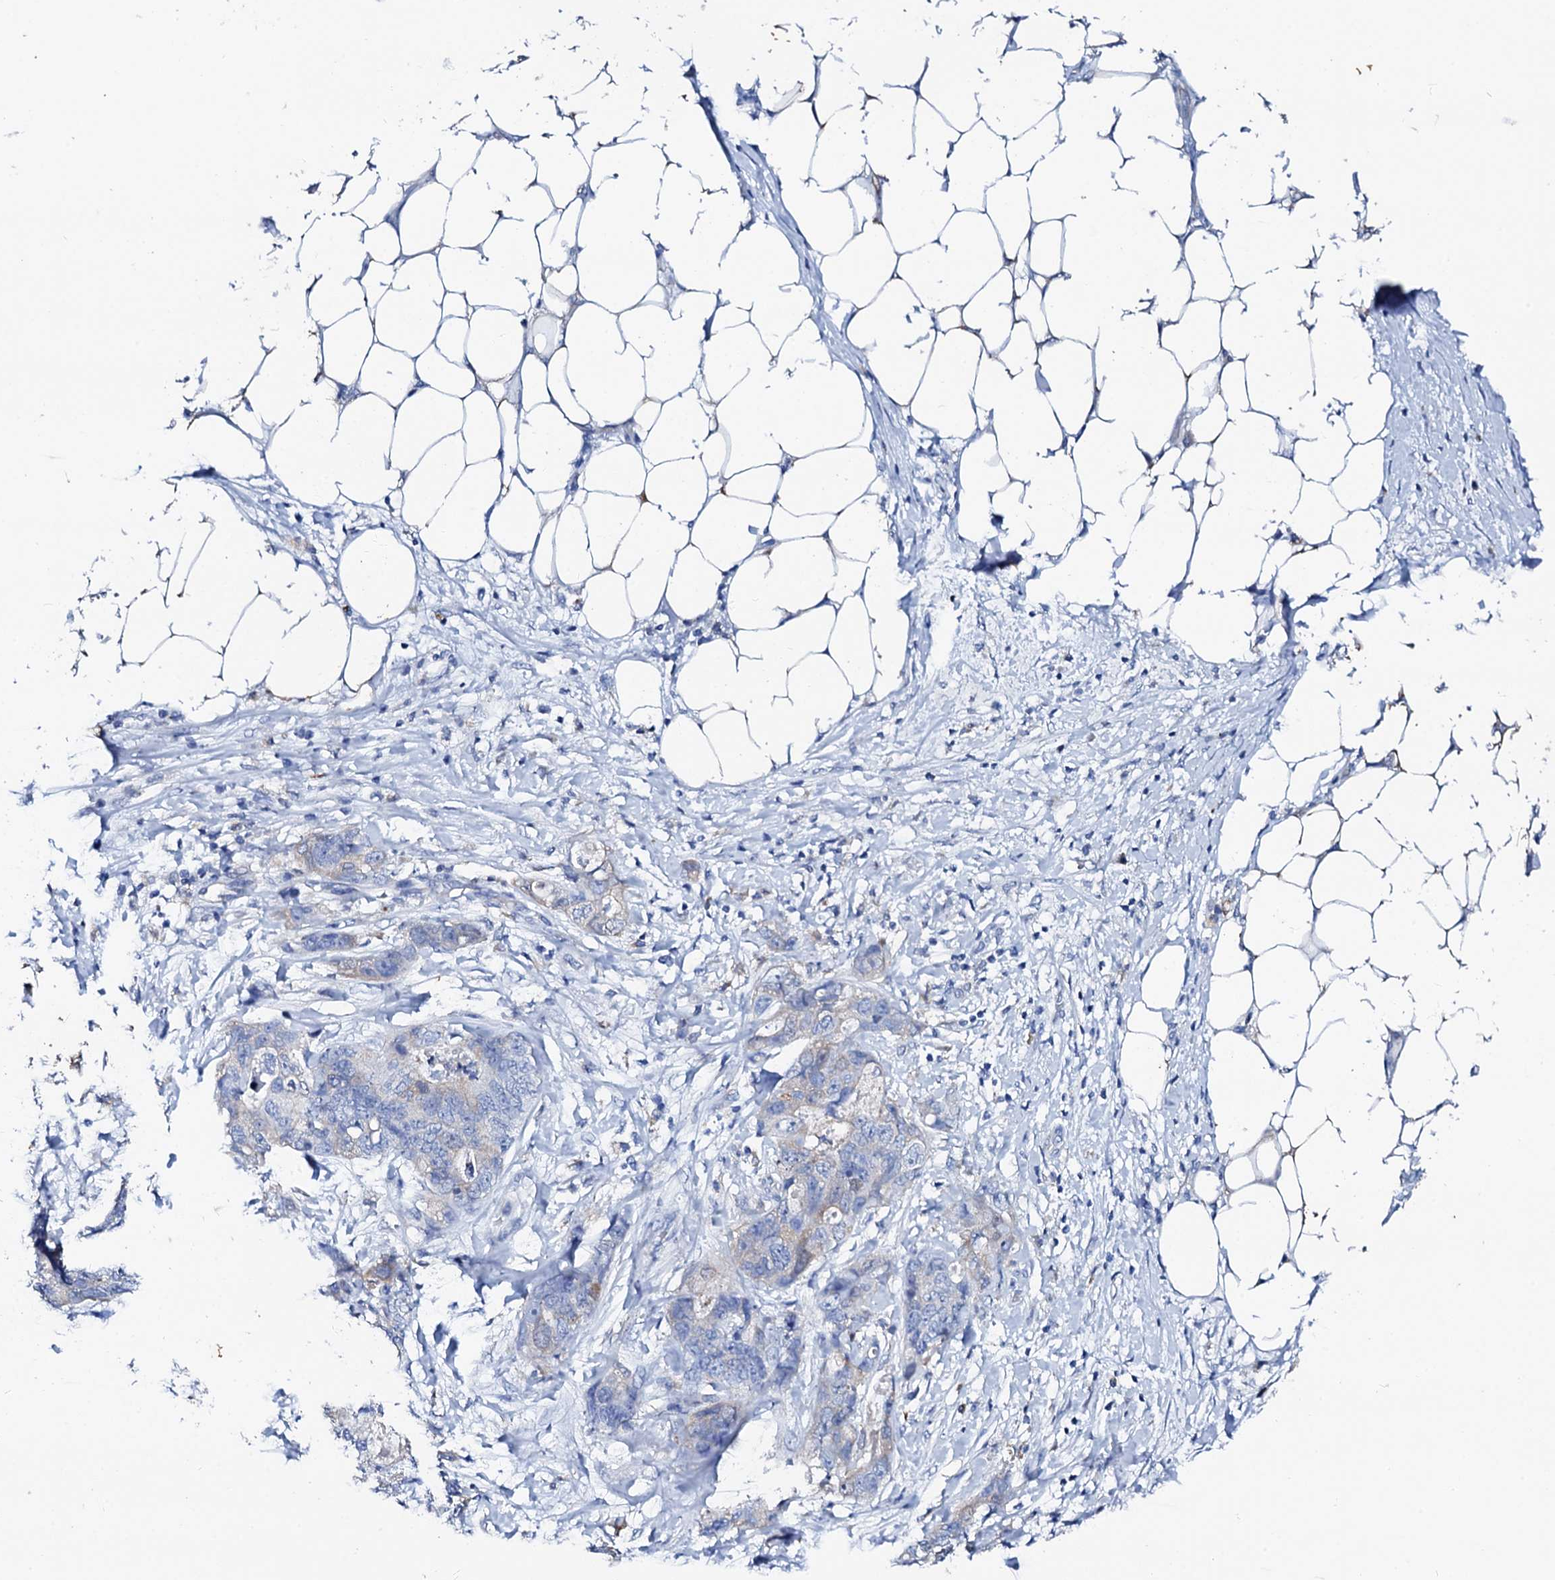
{"staining": {"intensity": "negative", "quantity": "none", "location": "none"}, "tissue": "stomach cancer", "cell_type": "Tumor cells", "image_type": "cancer", "snomed": [{"axis": "morphology", "description": "Adenocarcinoma, NOS"}, {"axis": "topography", "description": "Stomach"}], "caption": "A micrograph of human stomach cancer is negative for staining in tumor cells.", "gene": "GLB1L3", "patient": {"sex": "female", "age": 89}}